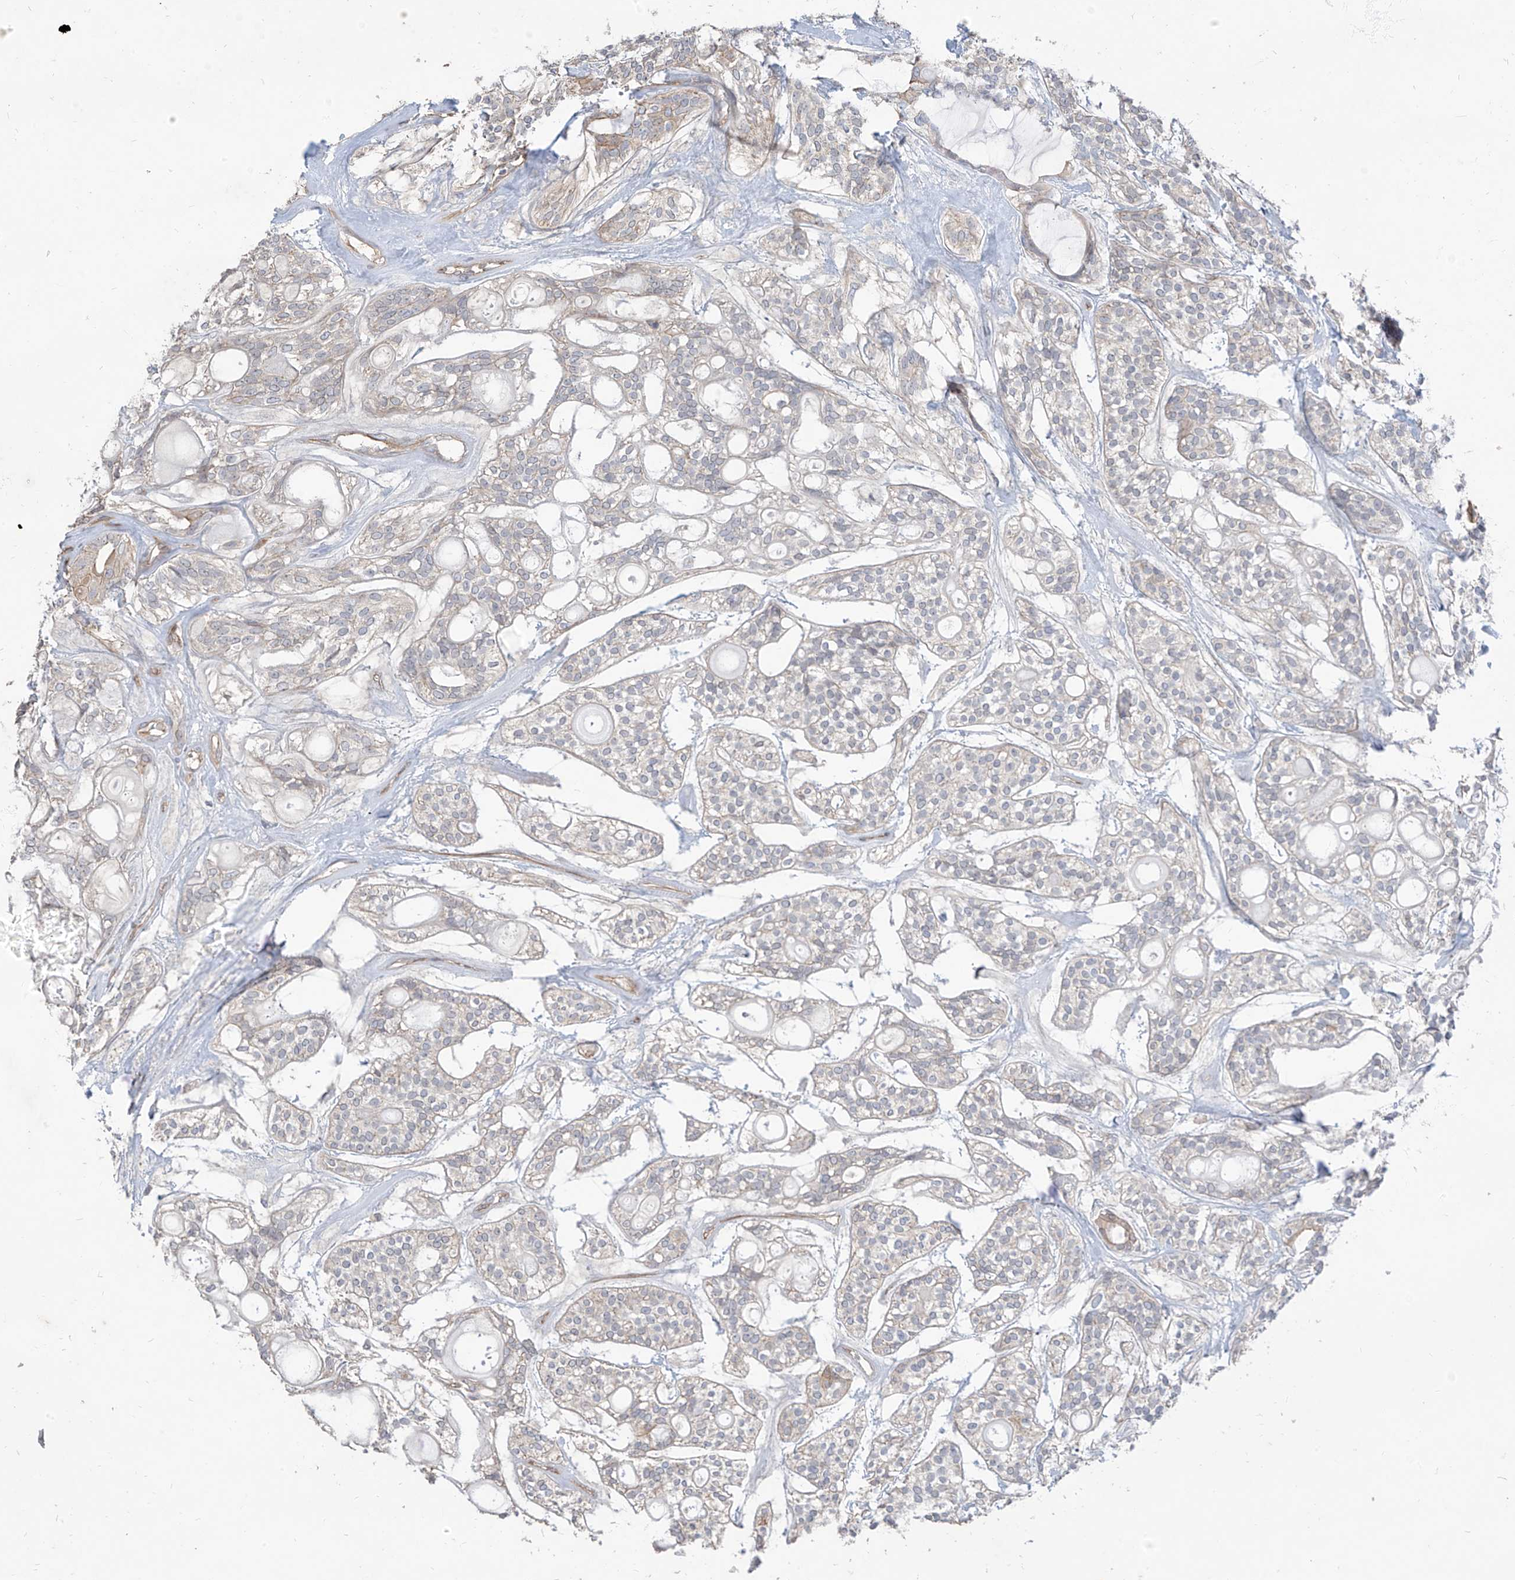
{"staining": {"intensity": "weak", "quantity": "<25%", "location": "cytoplasmic/membranous"}, "tissue": "head and neck cancer", "cell_type": "Tumor cells", "image_type": "cancer", "snomed": [{"axis": "morphology", "description": "Adenocarcinoma, NOS"}, {"axis": "topography", "description": "Head-Neck"}], "caption": "Micrograph shows no significant protein expression in tumor cells of head and neck cancer (adenocarcinoma).", "gene": "EPHX4", "patient": {"sex": "male", "age": 66}}